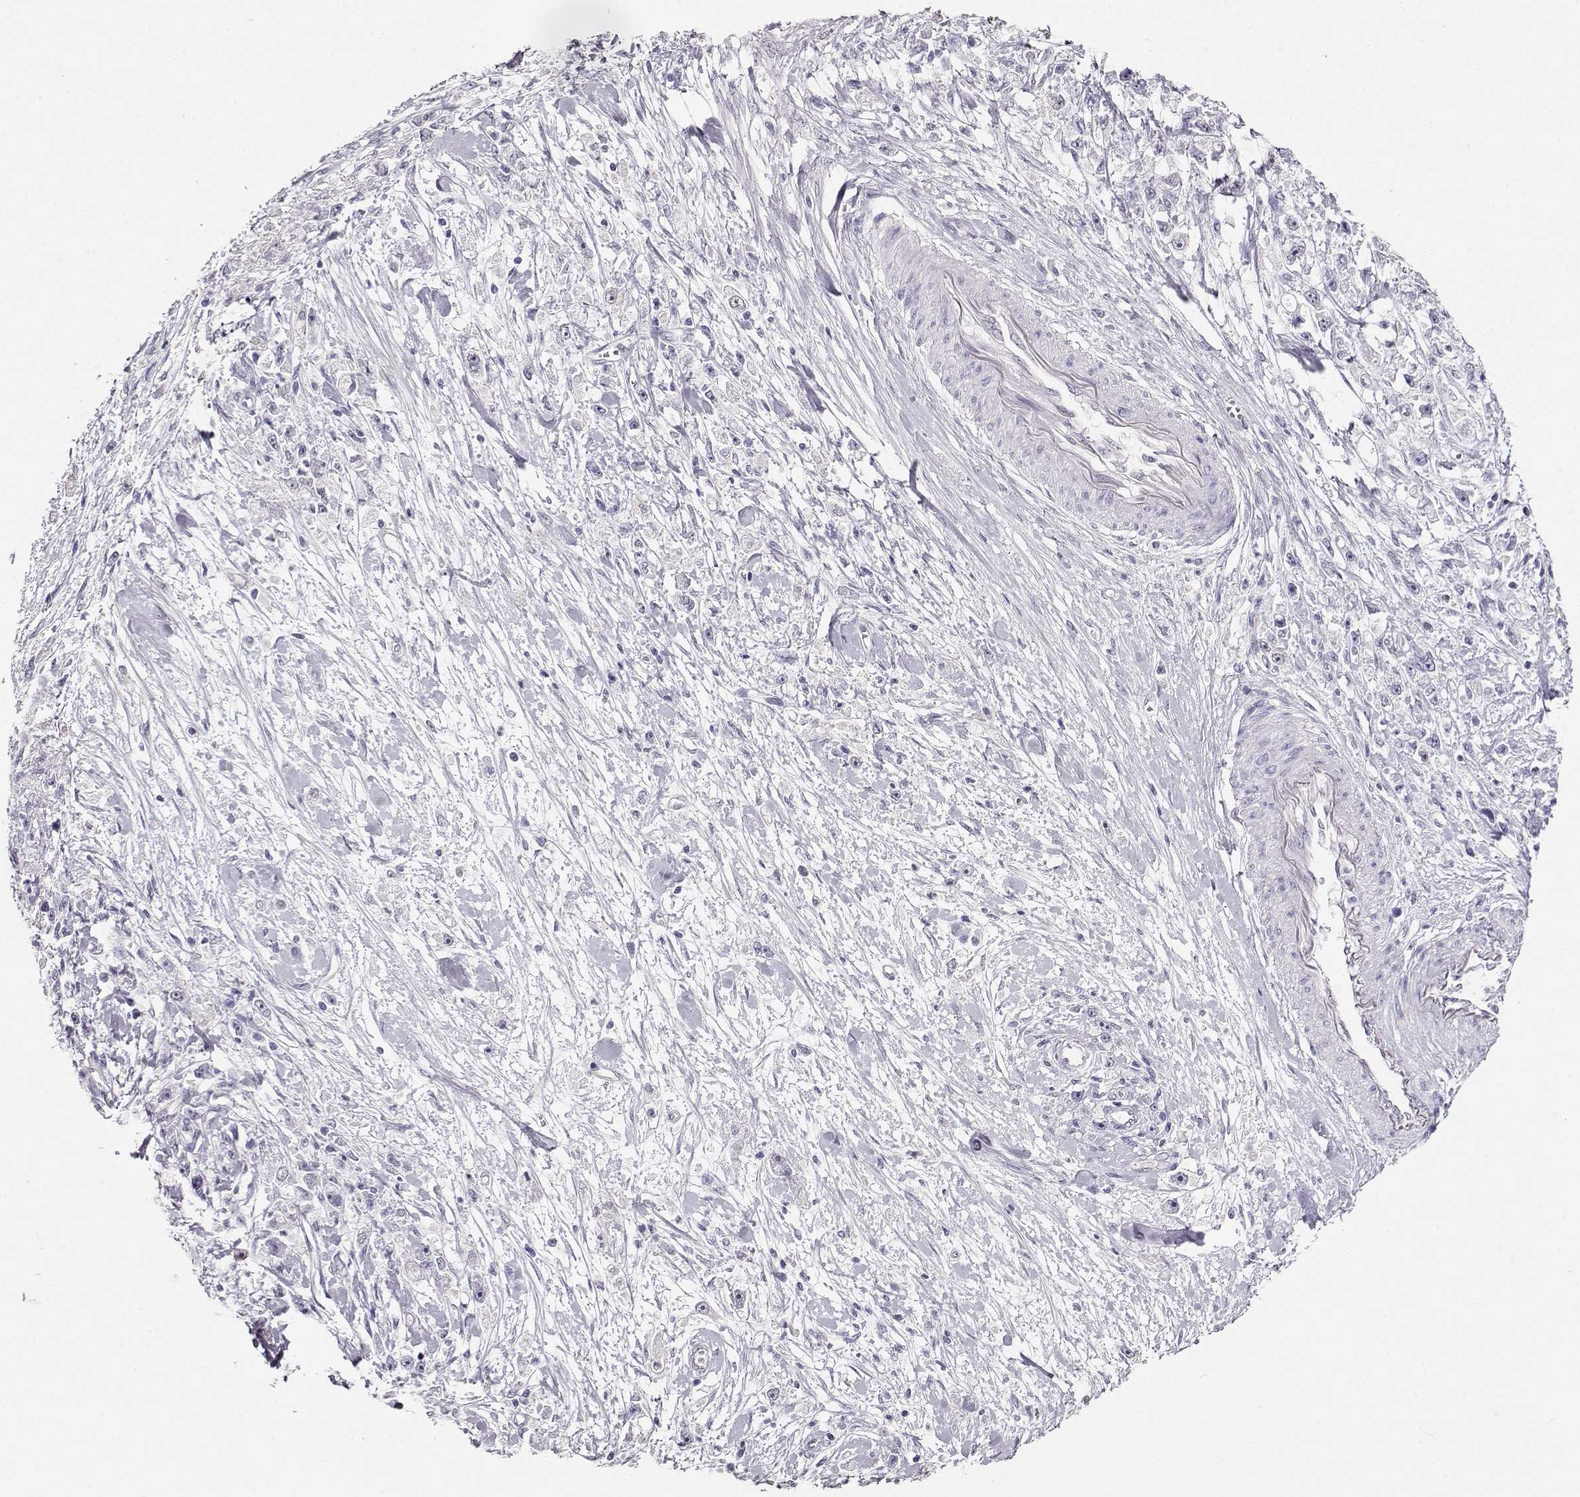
{"staining": {"intensity": "negative", "quantity": "none", "location": "none"}, "tissue": "stomach cancer", "cell_type": "Tumor cells", "image_type": "cancer", "snomed": [{"axis": "morphology", "description": "Adenocarcinoma, NOS"}, {"axis": "topography", "description": "Stomach"}], "caption": "Histopathology image shows no protein expression in tumor cells of adenocarcinoma (stomach) tissue.", "gene": "CCR8", "patient": {"sex": "female", "age": 59}}